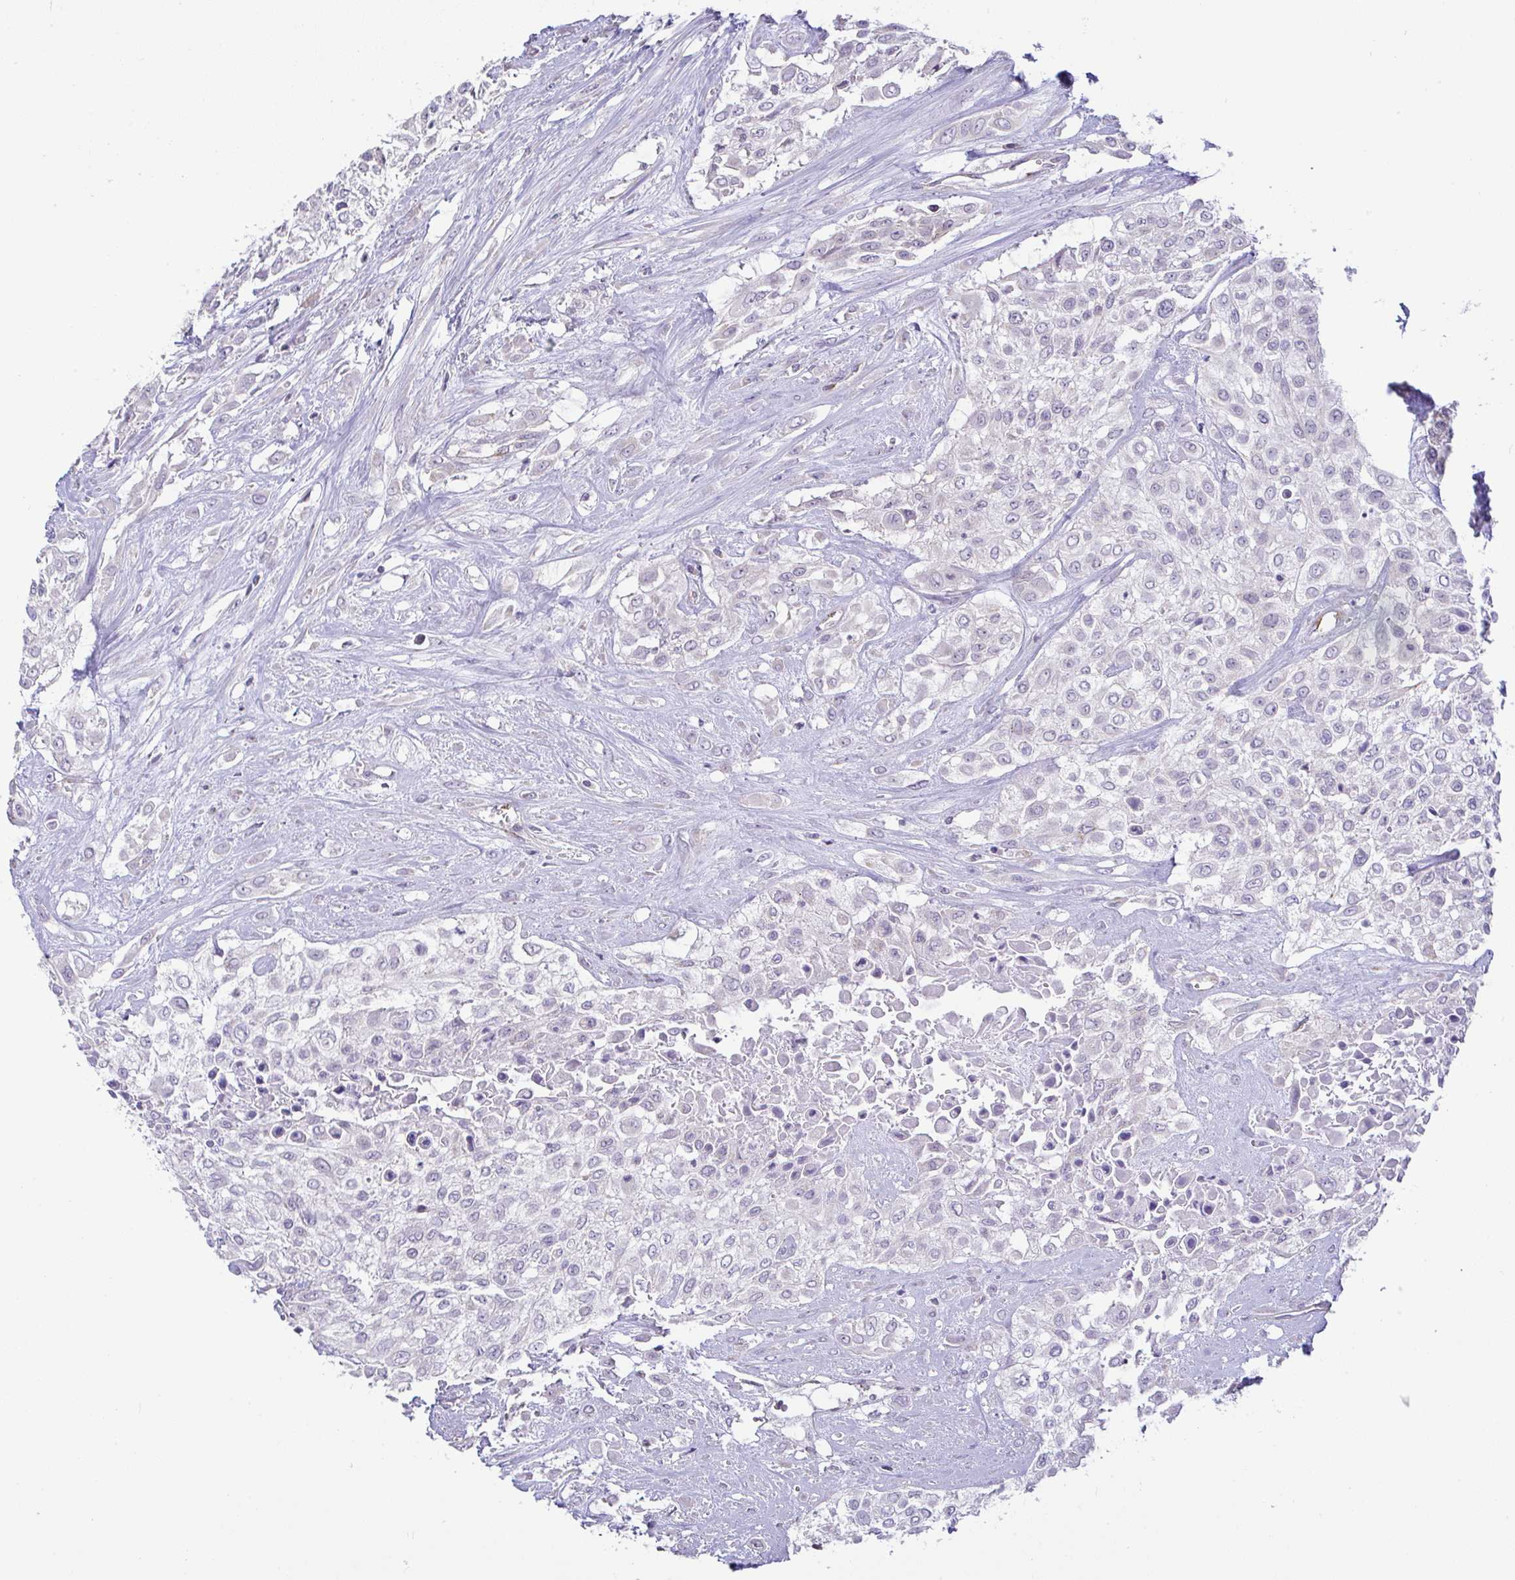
{"staining": {"intensity": "negative", "quantity": "none", "location": "none"}, "tissue": "urothelial cancer", "cell_type": "Tumor cells", "image_type": "cancer", "snomed": [{"axis": "morphology", "description": "Urothelial carcinoma, High grade"}, {"axis": "topography", "description": "Urinary bladder"}], "caption": "A photomicrograph of urothelial carcinoma (high-grade) stained for a protein demonstrates no brown staining in tumor cells.", "gene": "PLCD4", "patient": {"sex": "male", "age": 57}}